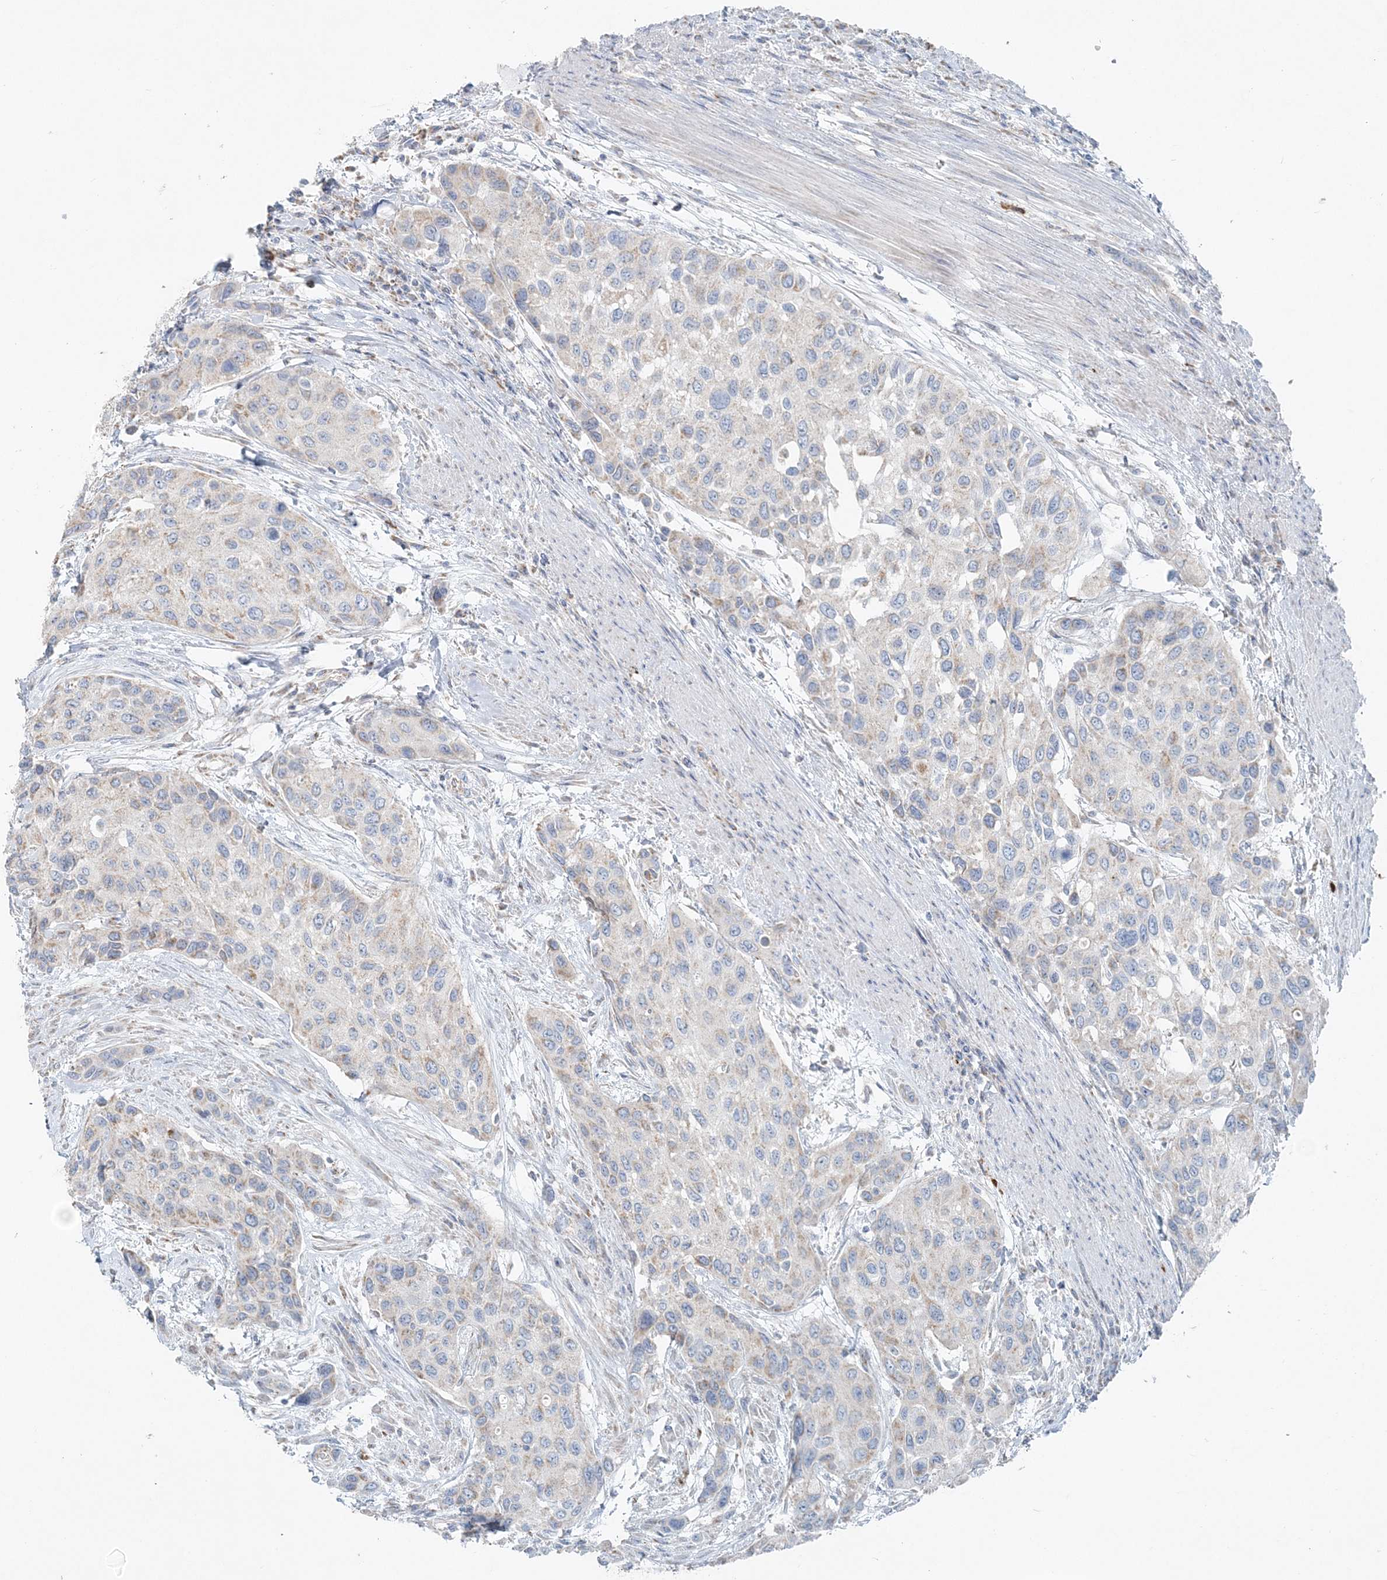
{"staining": {"intensity": "weak", "quantity": "<25%", "location": "cytoplasmic/membranous"}, "tissue": "urothelial cancer", "cell_type": "Tumor cells", "image_type": "cancer", "snomed": [{"axis": "morphology", "description": "Normal tissue, NOS"}, {"axis": "morphology", "description": "Urothelial carcinoma, High grade"}, {"axis": "topography", "description": "Vascular tissue"}, {"axis": "topography", "description": "Urinary bladder"}], "caption": "Image shows no significant protein staining in tumor cells of urothelial cancer.", "gene": "PCCB", "patient": {"sex": "female", "age": 56}}